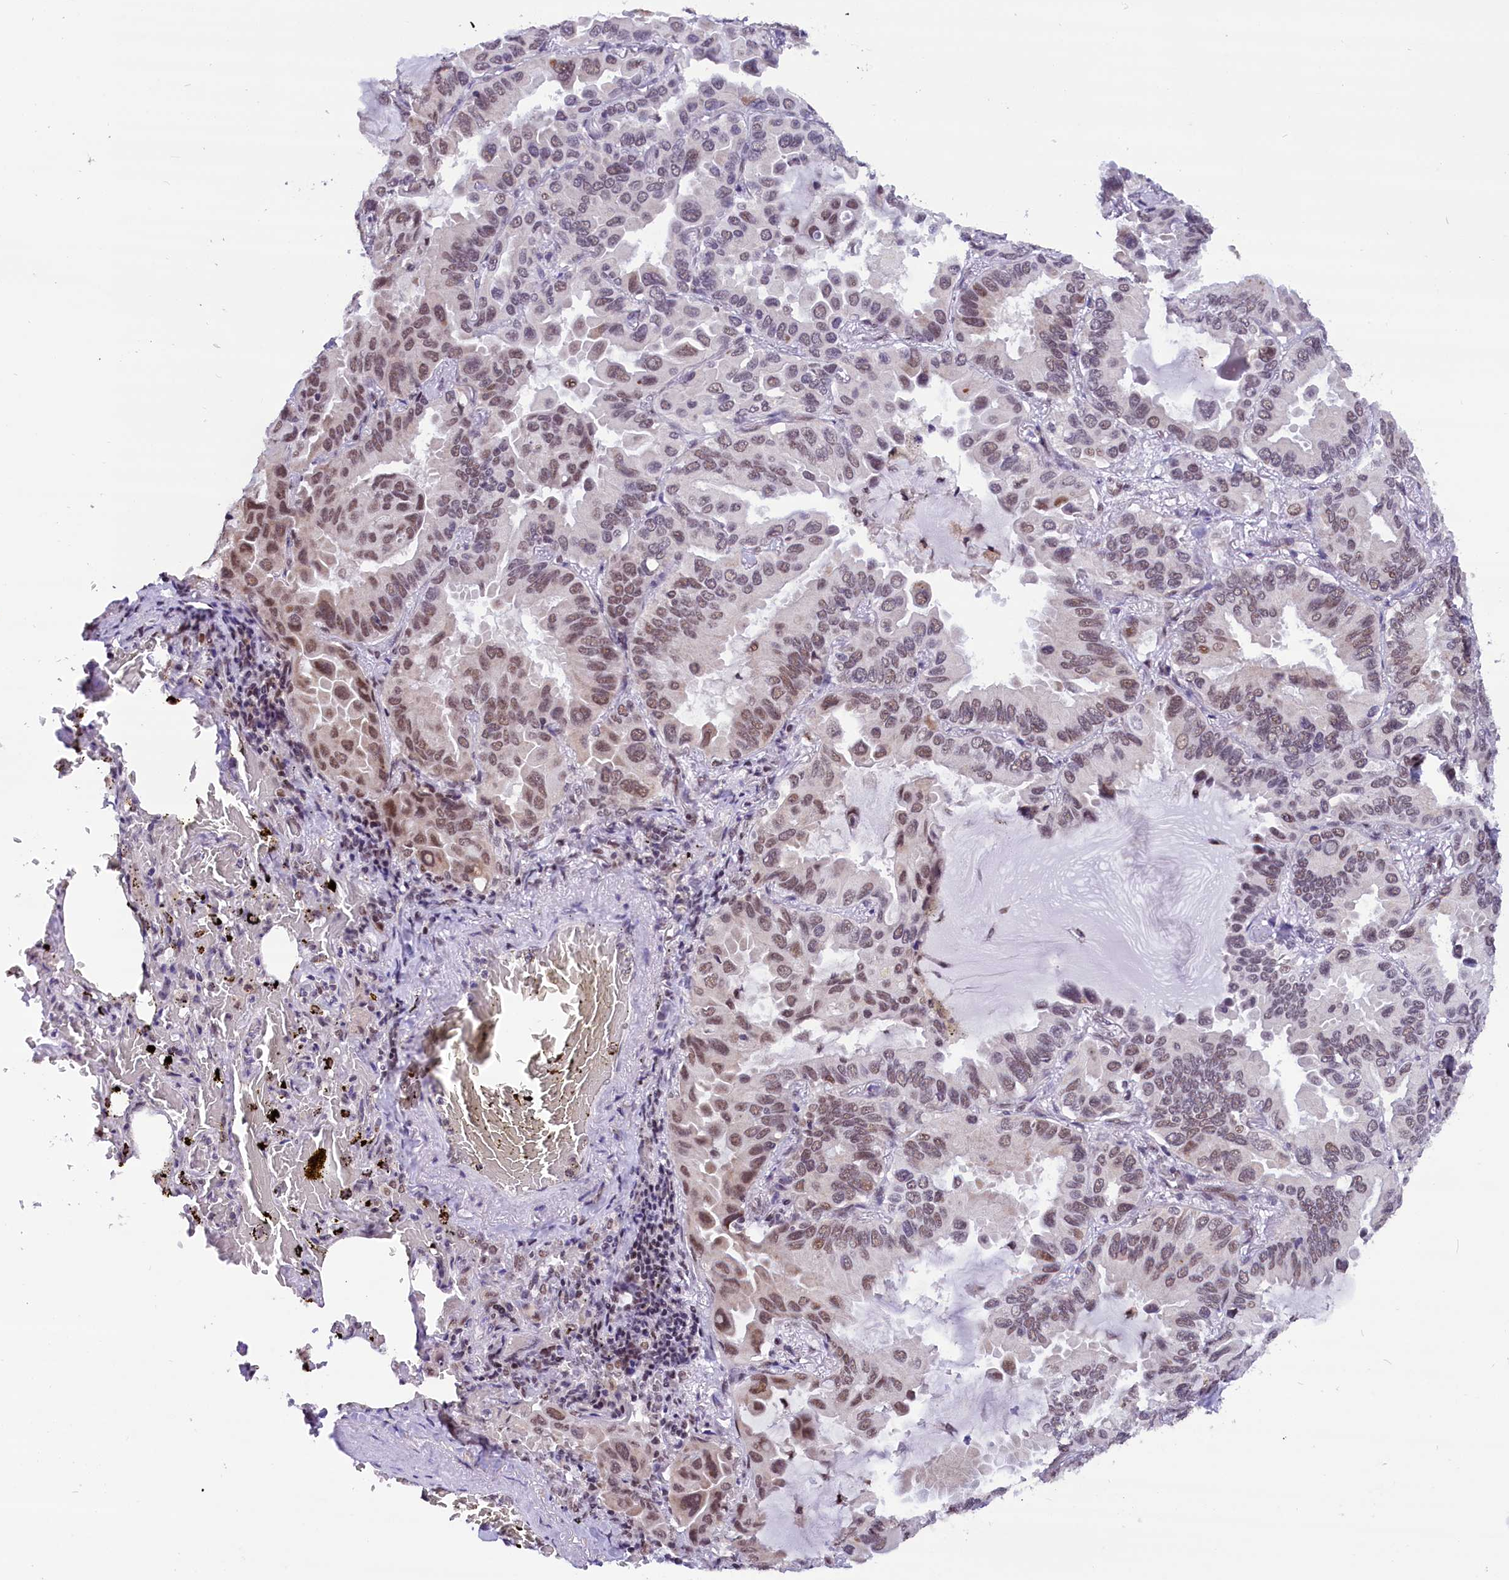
{"staining": {"intensity": "moderate", "quantity": "25%-75%", "location": "nuclear"}, "tissue": "lung cancer", "cell_type": "Tumor cells", "image_type": "cancer", "snomed": [{"axis": "morphology", "description": "Adenocarcinoma, NOS"}, {"axis": "topography", "description": "Lung"}], "caption": "Immunohistochemistry micrograph of neoplastic tissue: human lung cancer stained using immunohistochemistry (IHC) exhibits medium levels of moderate protein expression localized specifically in the nuclear of tumor cells, appearing as a nuclear brown color.", "gene": "CDYL2", "patient": {"sex": "male", "age": 64}}